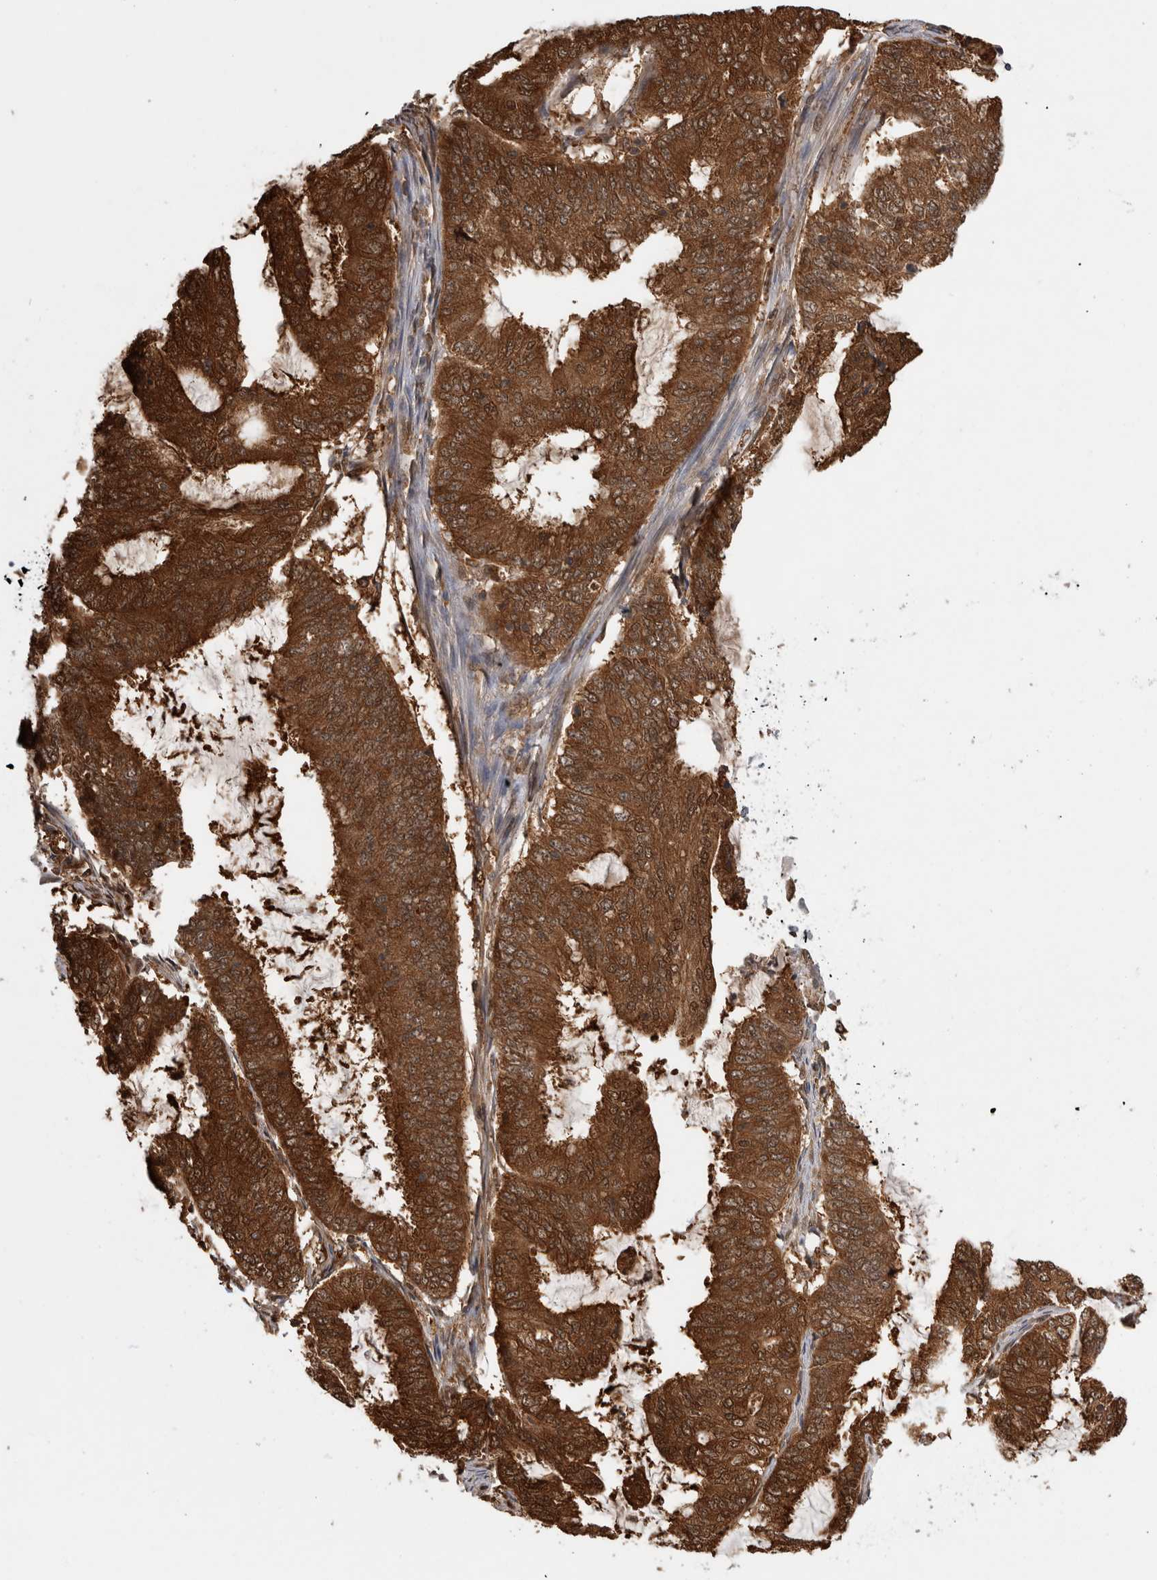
{"staining": {"intensity": "strong", "quantity": ">75%", "location": "cytoplasmic/membranous"}, "tissue": "endometrial cancer", "cell_type": "Tumor cells", "image_type": "cancer", "snomed": [{"axis": "morphology", "description": "Adenocarcinoma, NOS"}, {"axis": "topography", "description": "Endometrium"}], "caption": "A photomicrograph showing strong cytoplasmic/membranous expression in approximately >75% of tumor cells in endometrial cancer (adenocarcinoma), as visualized by brown immunohistochemical staining.", "gene": "ASTN2", "patient": {"sex": "female", "age": 49}}